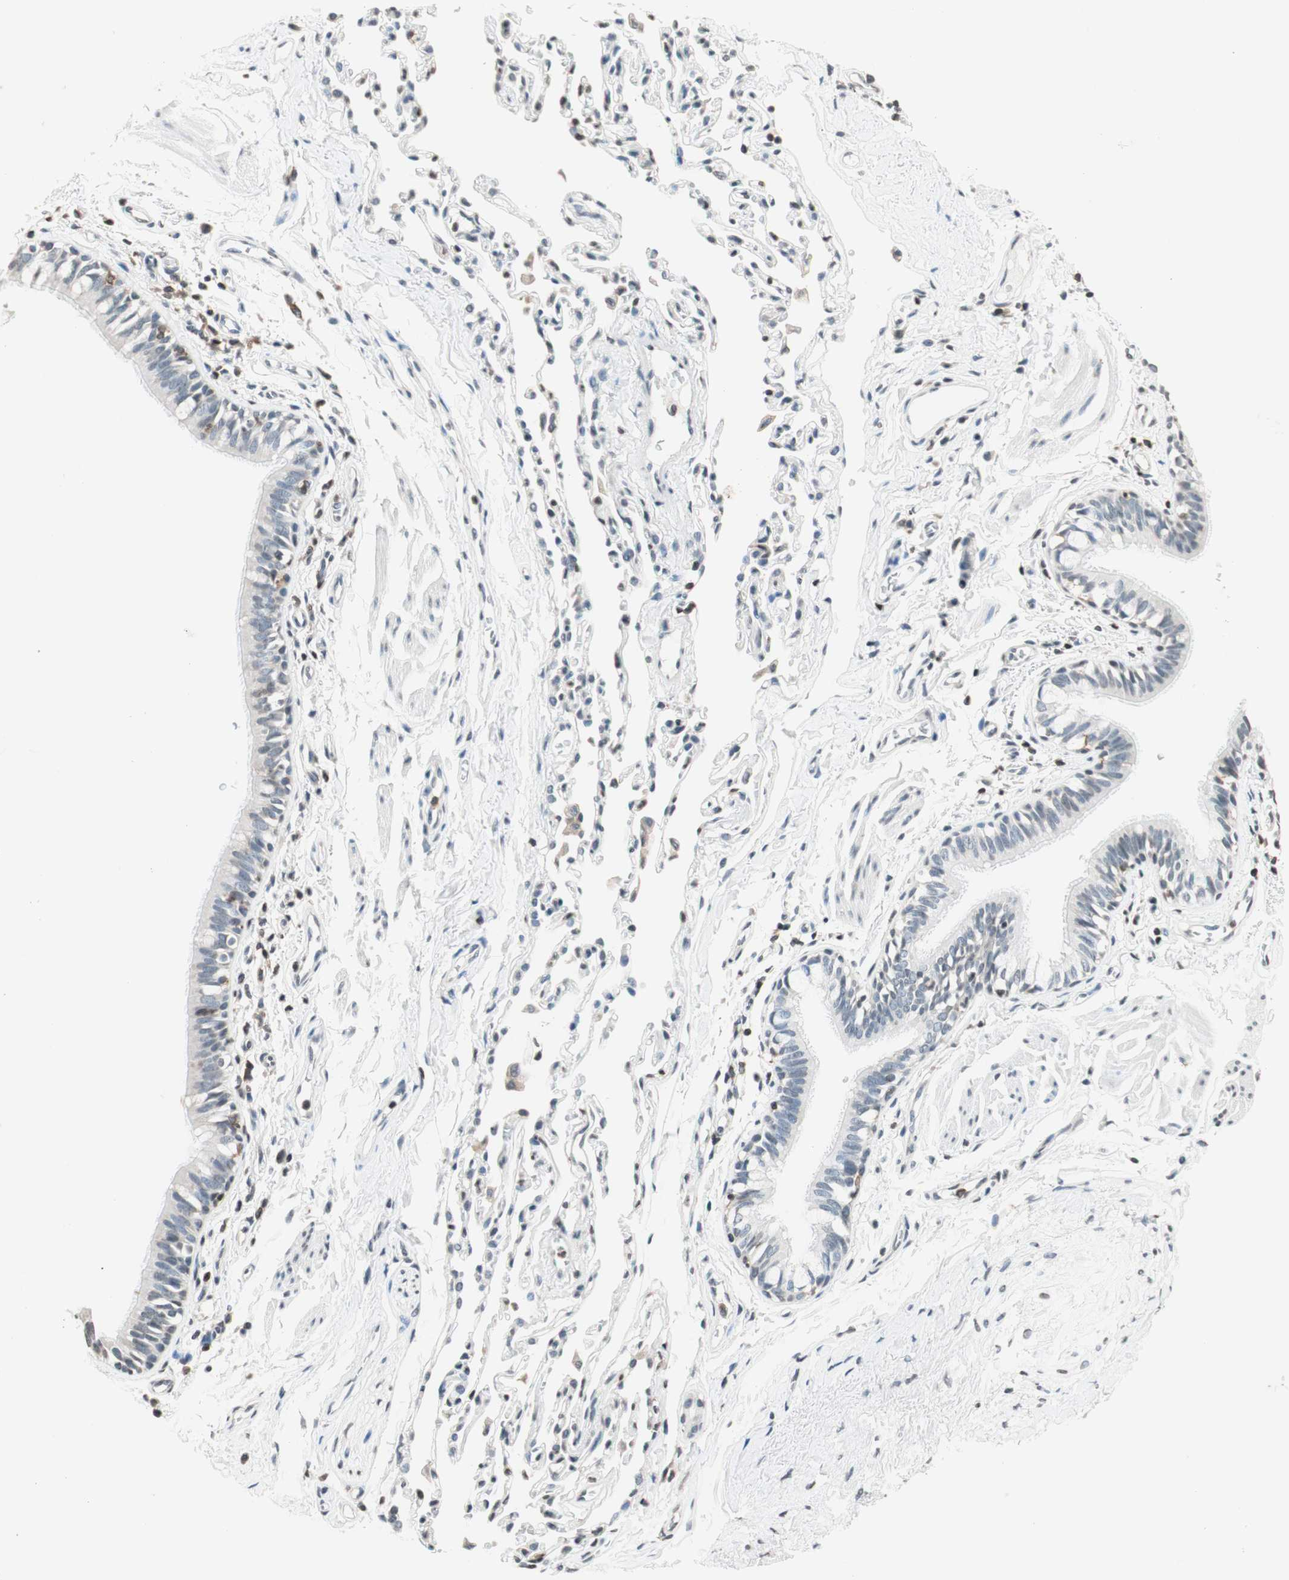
{"staining": {"intensity": "negative", "quantity": "none", "location": "none"}, "tissue": "bronchus", "cell_type": "Respiratory epithelial cells", "image_type": "normal", "snomed": [{"axis": "morphology", "description": "Normal tissue, NOS"}, {"axis": "topography", "description": "Bronchus"}, {"axis": "topography", "description": "Lung"}], "caption": "A photomicrograph of bronchus stained for a protein shows no brown staining in respiratory epithelial cells. (DAB (3,3'-diaminobenzidine) immunohistochemistry, high magnification).", "gene": "WIPF1", "patient": {"sex": "male", "age": 64}}